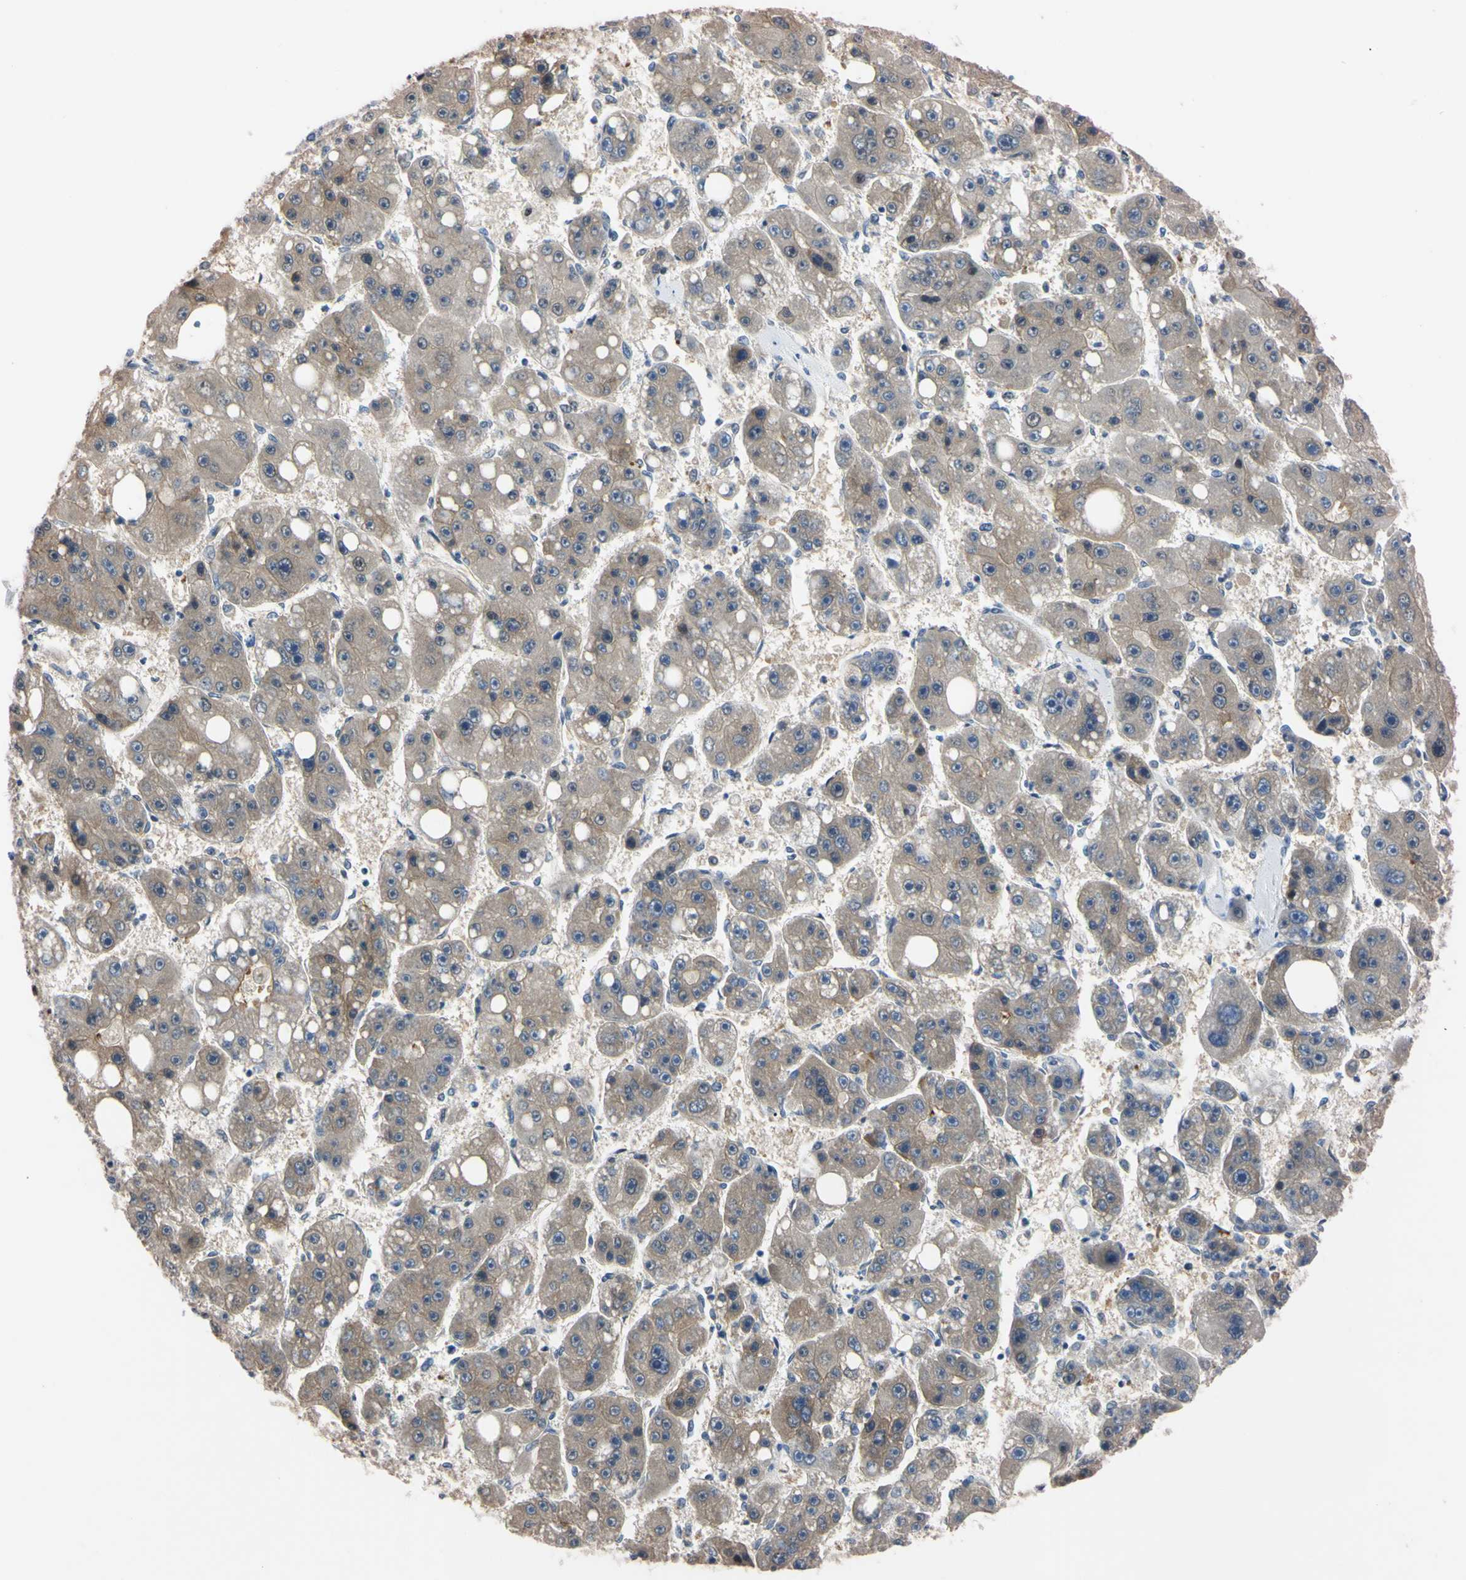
{"staining": {"intensity": "weak", "quantity": ">75%", "location": "cytoplasmic/membranous"}, "tissue": "liver cancer", "cell_type": "Tumor cells", "image_type": "cancer", "snomed": [{"axis": "morphology", "description": "Carcinoma, Hepatocellular, NOS"}, {"axis": "topography", "description": "Liver"}], "caption": "A brown stain shows weak cytoplasmic/membranous staining of a protein in human hepatocellular carcinoma (liver) tumor cells.", "gene": "RARS1", "patient": {"sex": "female", "age": 61}}